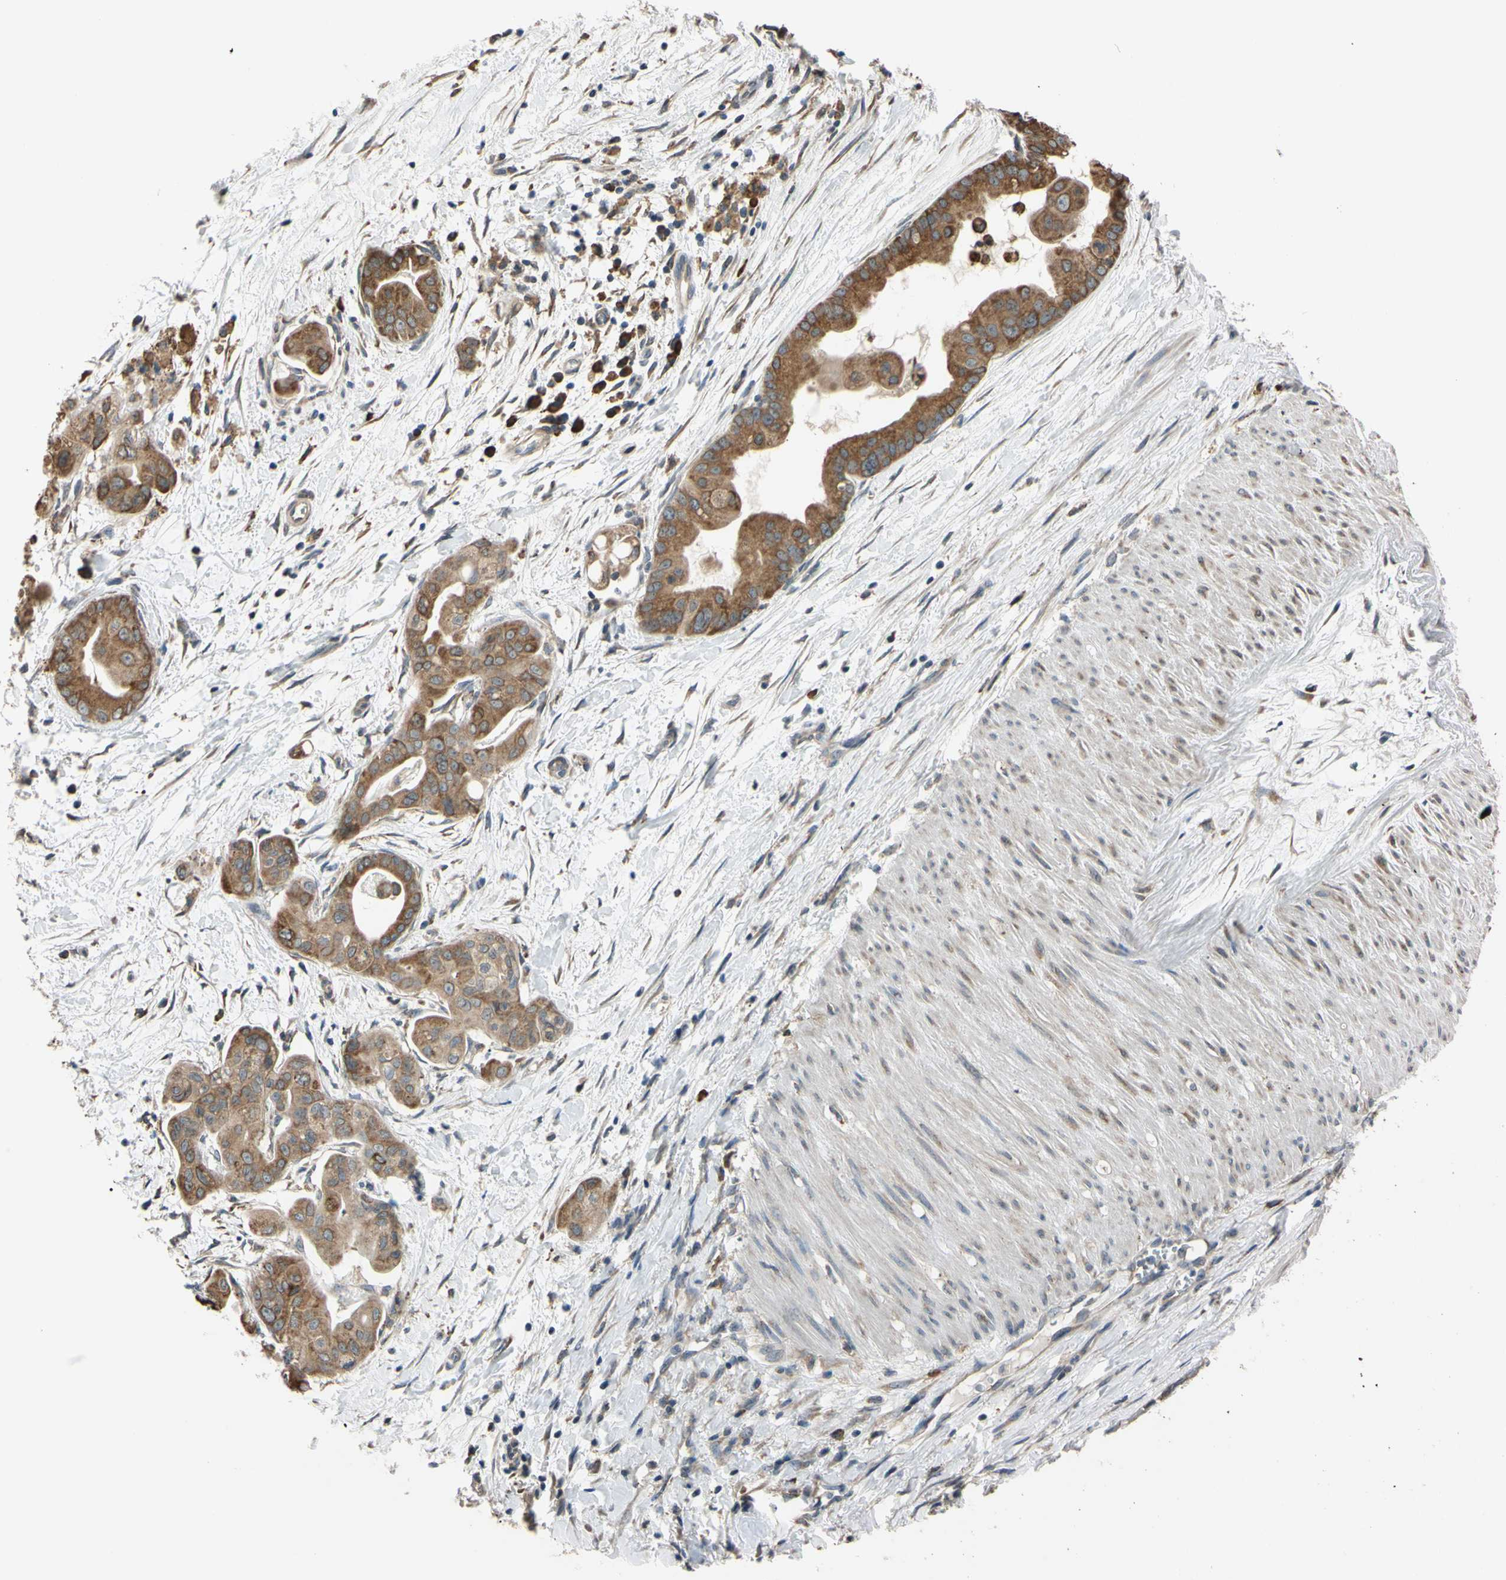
{"staining": {"intensity": "strong", "quantity": ">75%", "location": "cytoplasmic/membranous"}, "tissue": "pancreatic cancer", "cell_type": "Tumor cells", "image_type": "cancer", "snomed": [{"axis": "morphology", "description": "Adenocarcinoma, NOS"}, {"axis": "topography", "description": "Pancreas"}], "caption": "A histopathology image of human pancreatic cancer stained for a protein demonstrates strong cytoplasmic/membranous brown staining in tumor cells.", "gene": "BMF", "patient": {"sex": "female", "age": 75}}